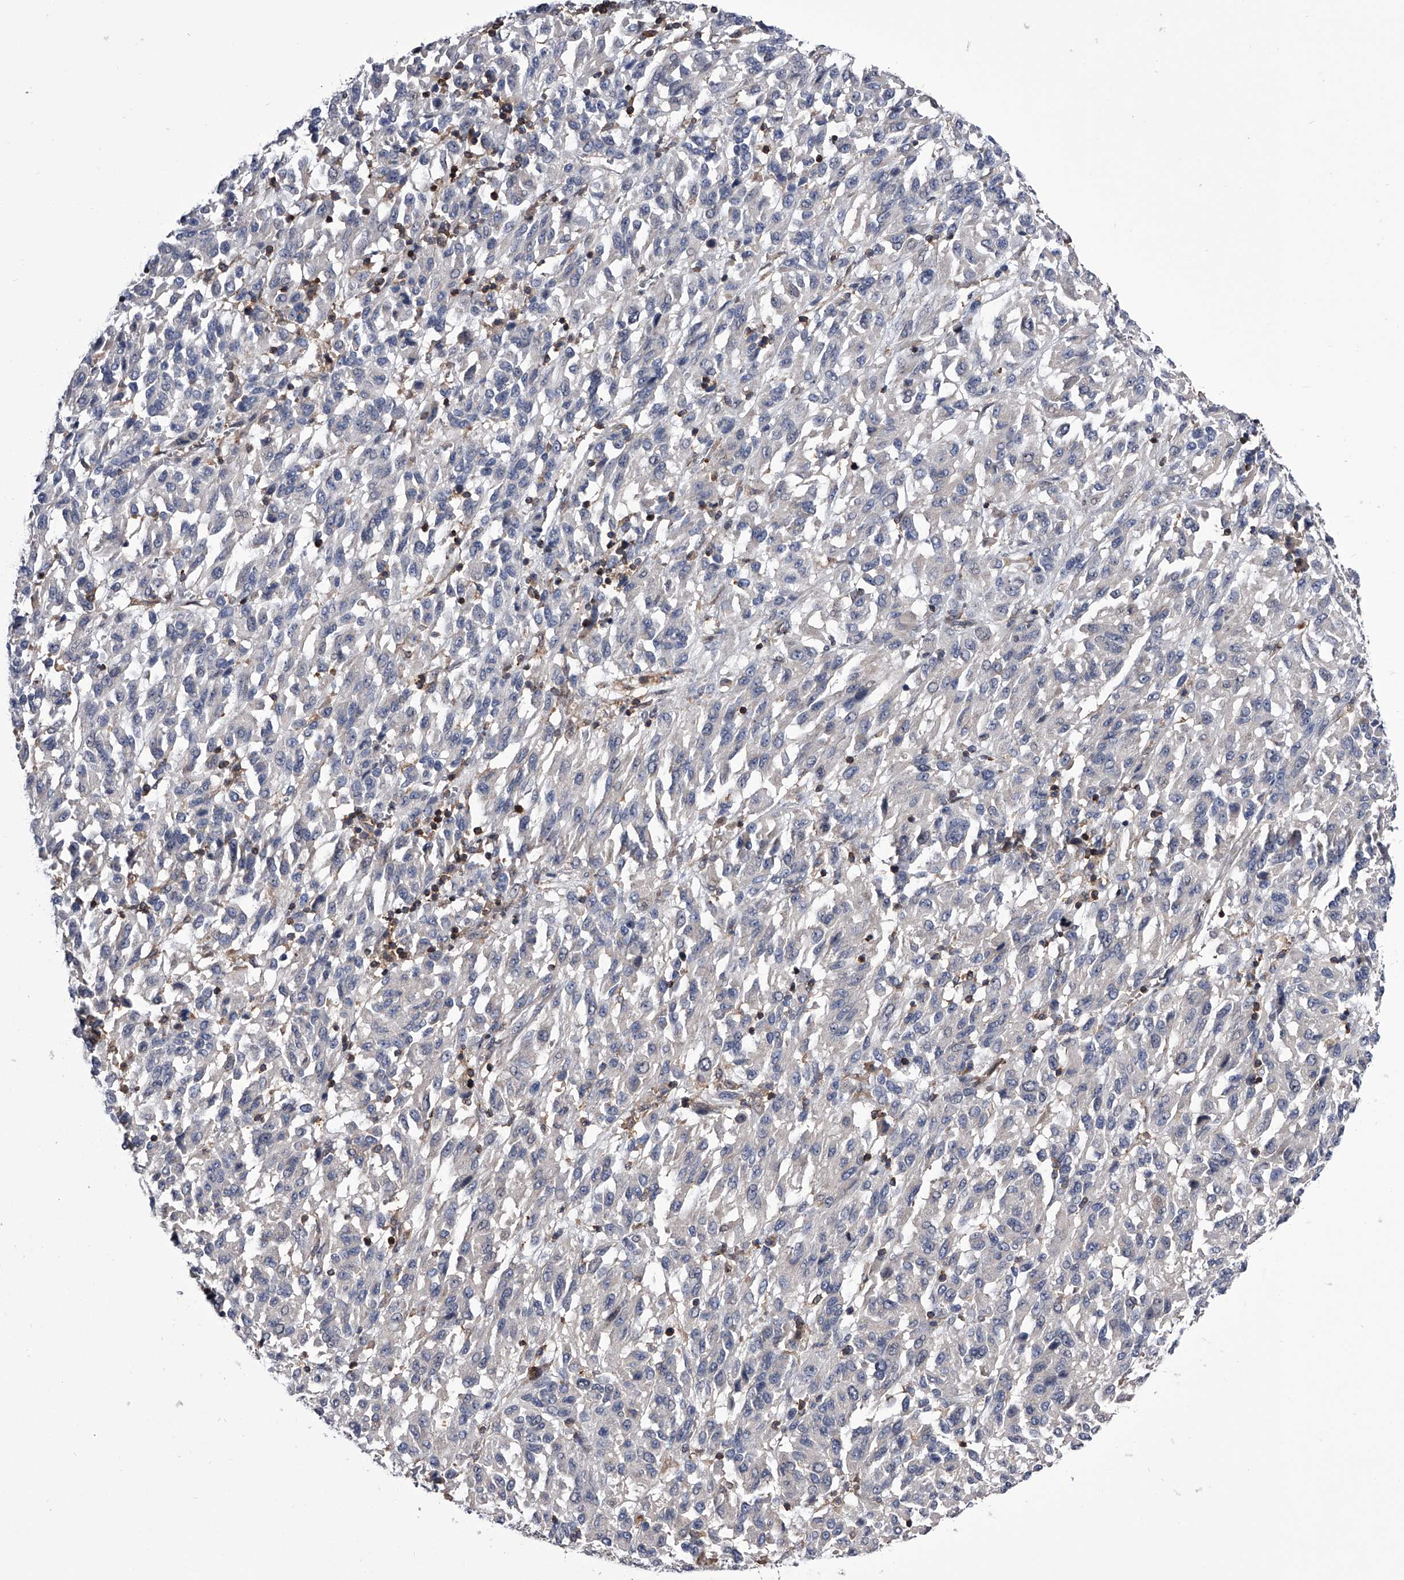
{"staining": {"intensity": "negative", "quantity": "none", "location": "none"}, "tissue": "melanoma", "cell_type": "Tumor cells", "image_type": "cancer", "snomed": [{"axis": "morphology", "description": "Malignant melanoma, Metastatic site"}, {"axis": "topography", "description": "Lung"}], "caption": "Tumor cells are negative for protein expression in human melanoma.", "gene": "PAN3", "patient": {"sex": "male", "age": 64}}